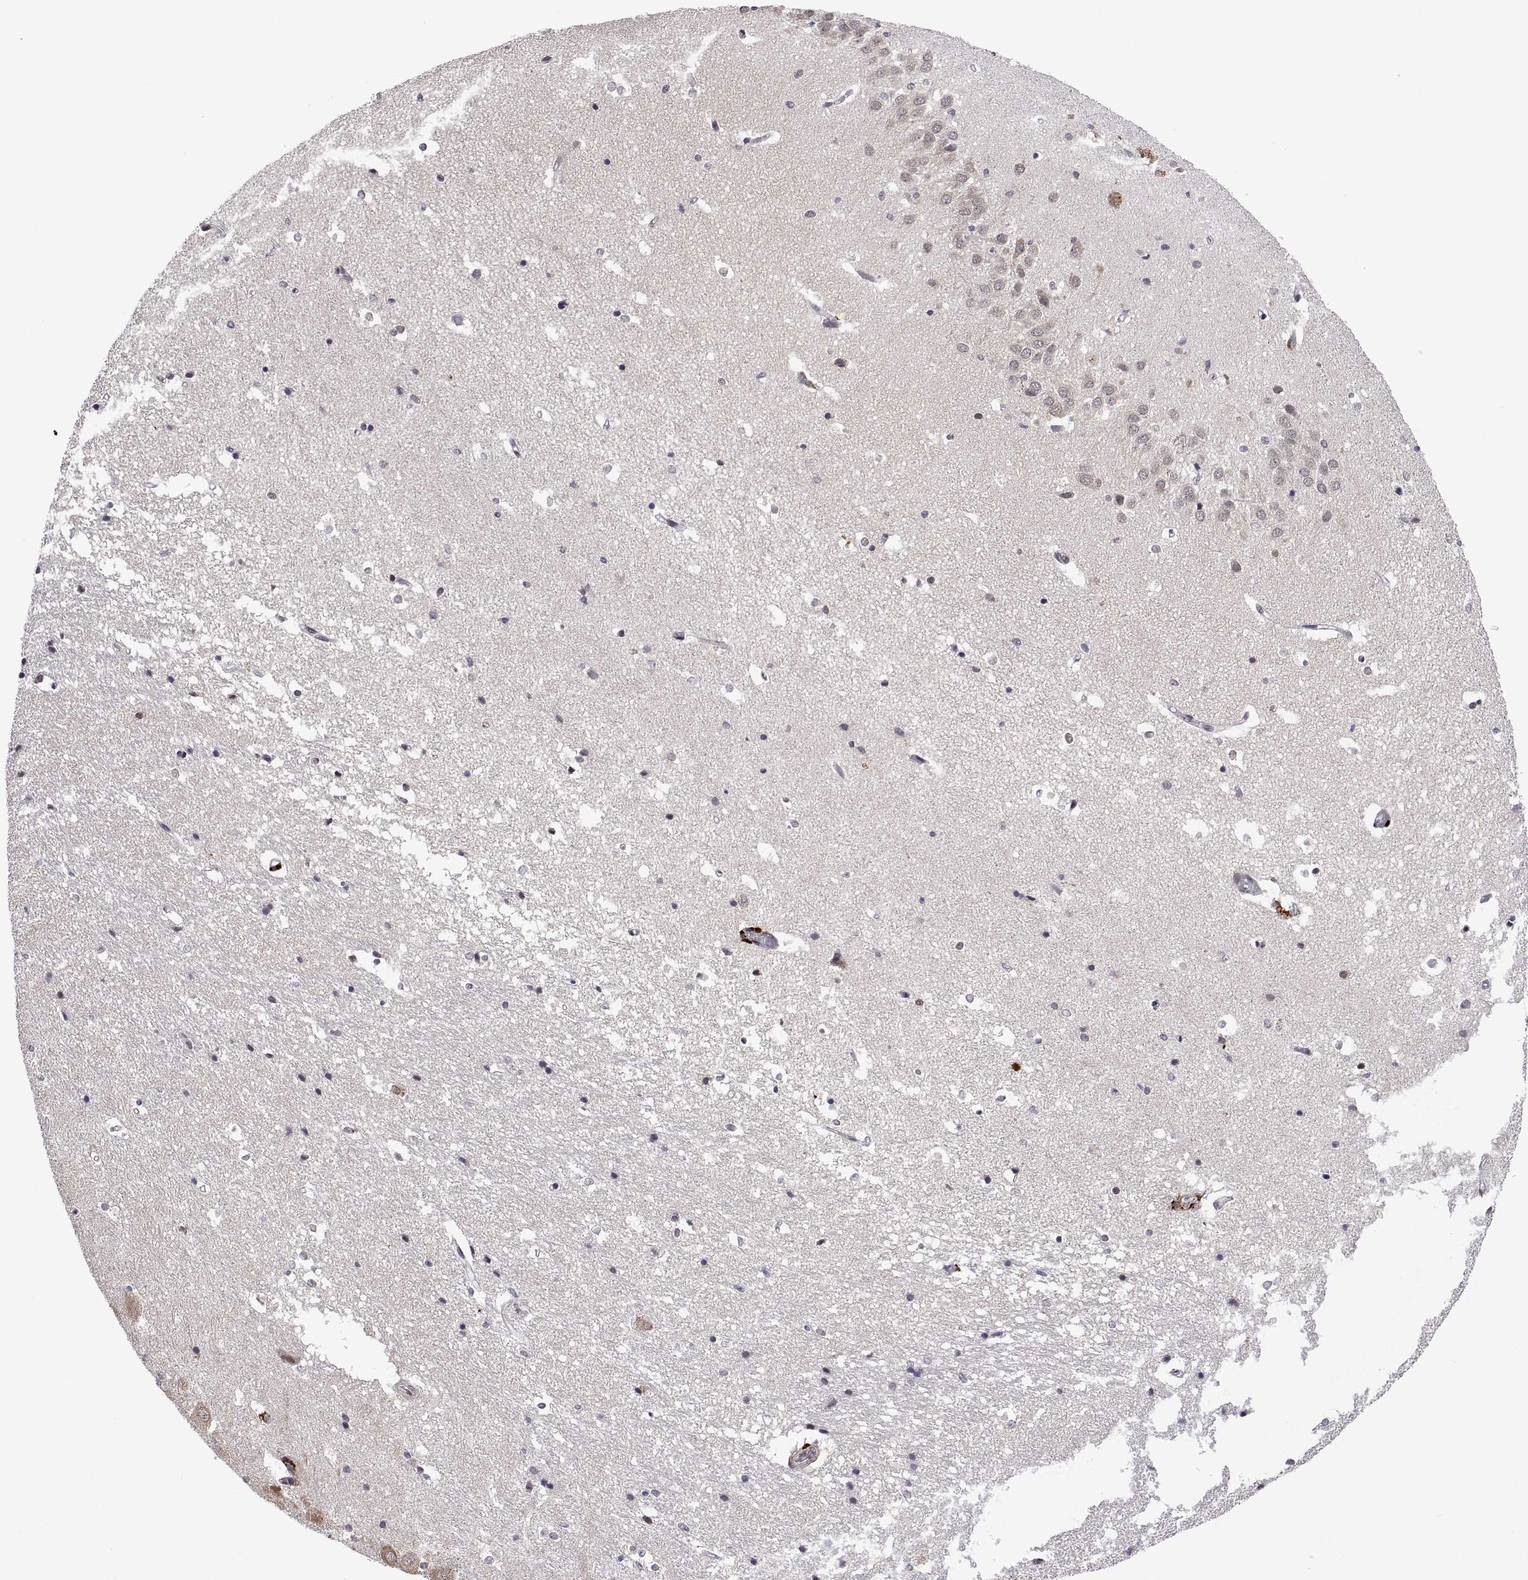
{"staining": {"intensity": "negative", "quantity": "none", "location": "none"}, "tissue": "hippocampus", "cell_type": "Glial cells", "image_type": "normal", "snomed": [{"axis": "morphology", "description": "Normal tissue, NOS"}, {"axis": "topography", "description": "Hippocampus"}], "caption": "Benign hippocampus was stained to show a protein in brown. There is no significant staining in glial cells. (Immunohistochemistry, brightfield microscopy, high magnification).", "gene": "NR4A1", "patient": {"sex": "male", "age": 44}}